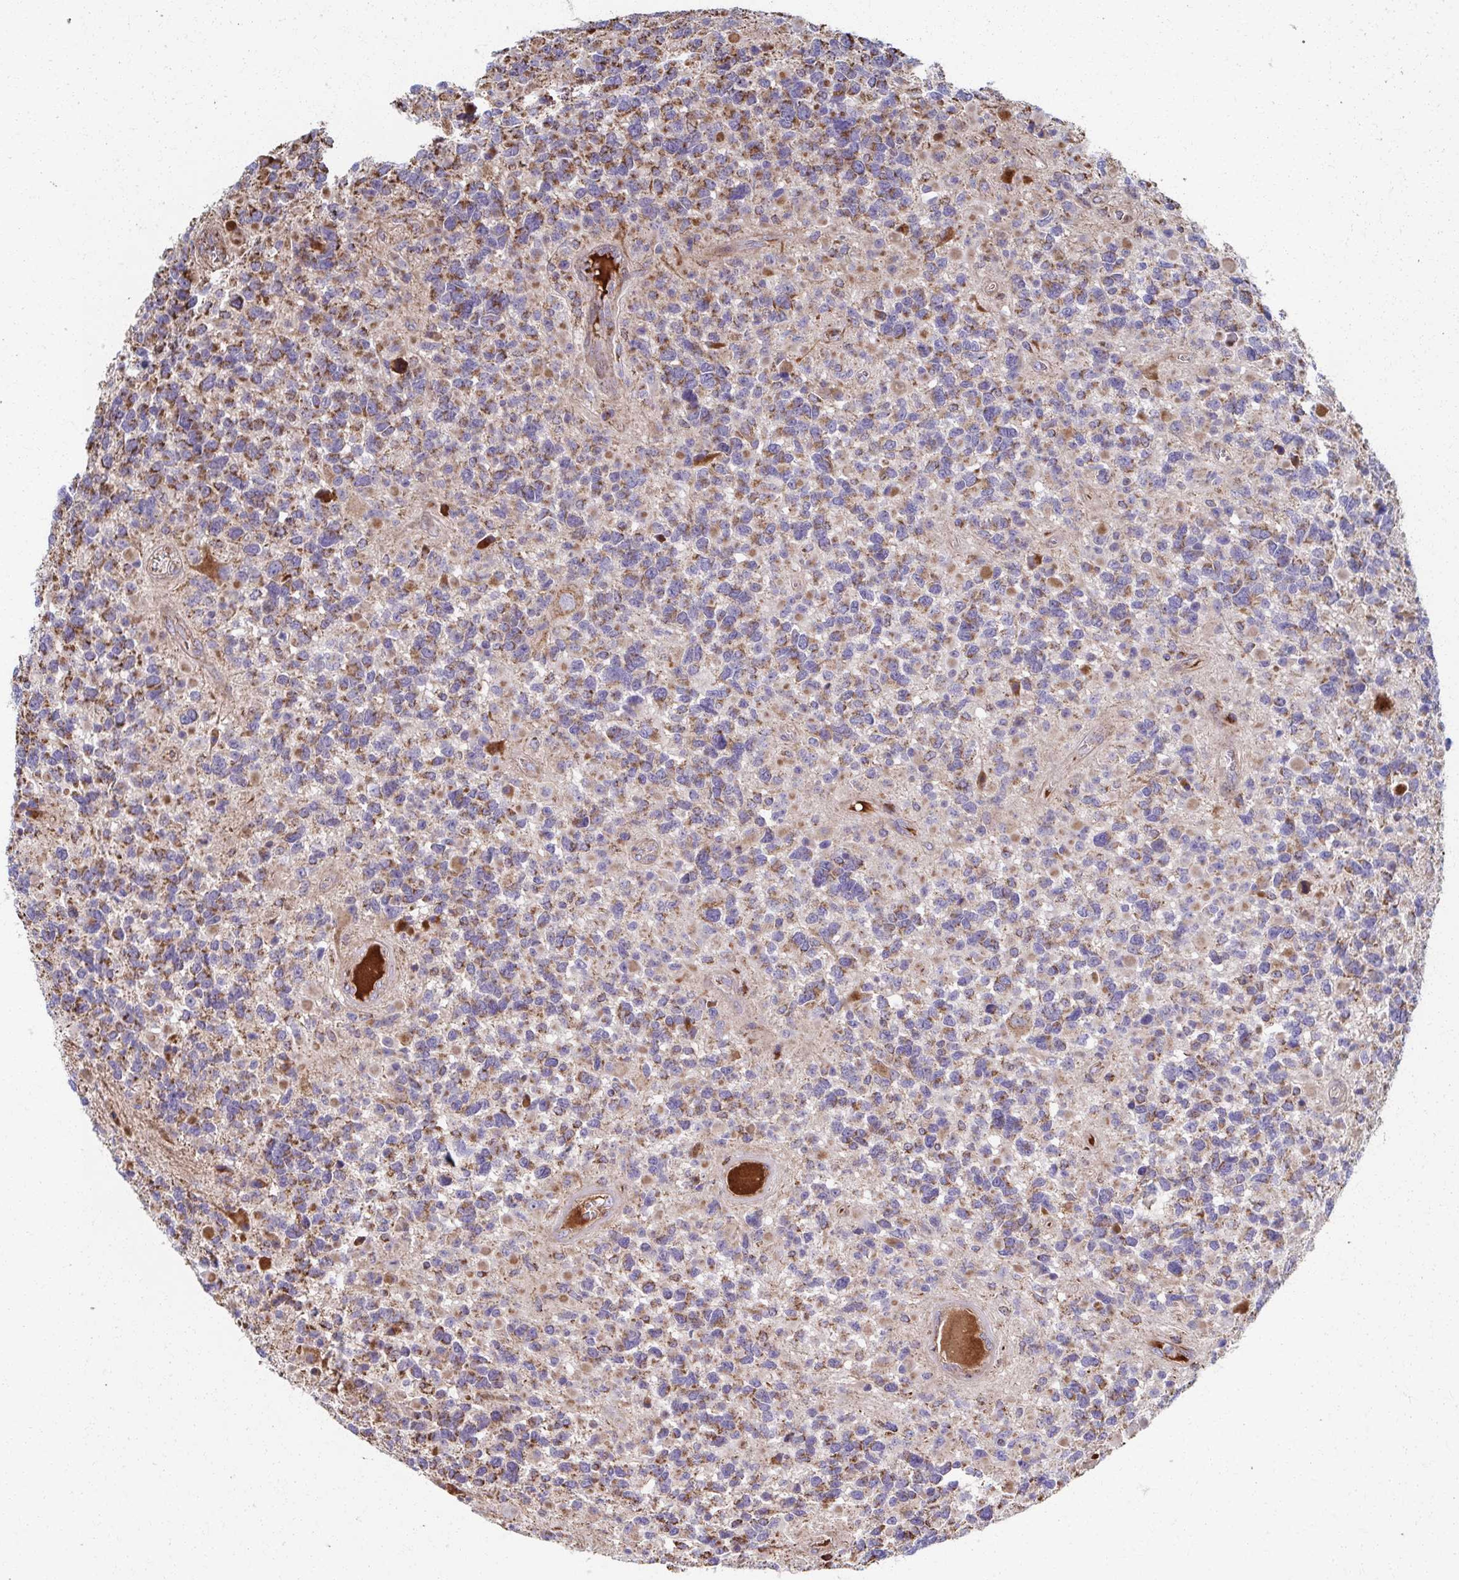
{"staining": {"intensity": "moderate", "quantity": ">75%", "location": "cytoplasmic/membranous"}, "tissue": "glioma", "cell_type": "Tumor cells", "image_type": "cancer", "snomed": [{"axis": "morphology", "description": "Glioma, malignant, High grade"}, {"axis": "topography", "description": "Brain"}], "caption": "Protein staining of glioma tissue shows moderate cytoplasmic/membranous staining in approximately >75% of tumor cells. (DAB IHC with brightfield microscopy, high magnification).", "gene": "SAT1", "patient": {"sex": "female", "age": 40}}